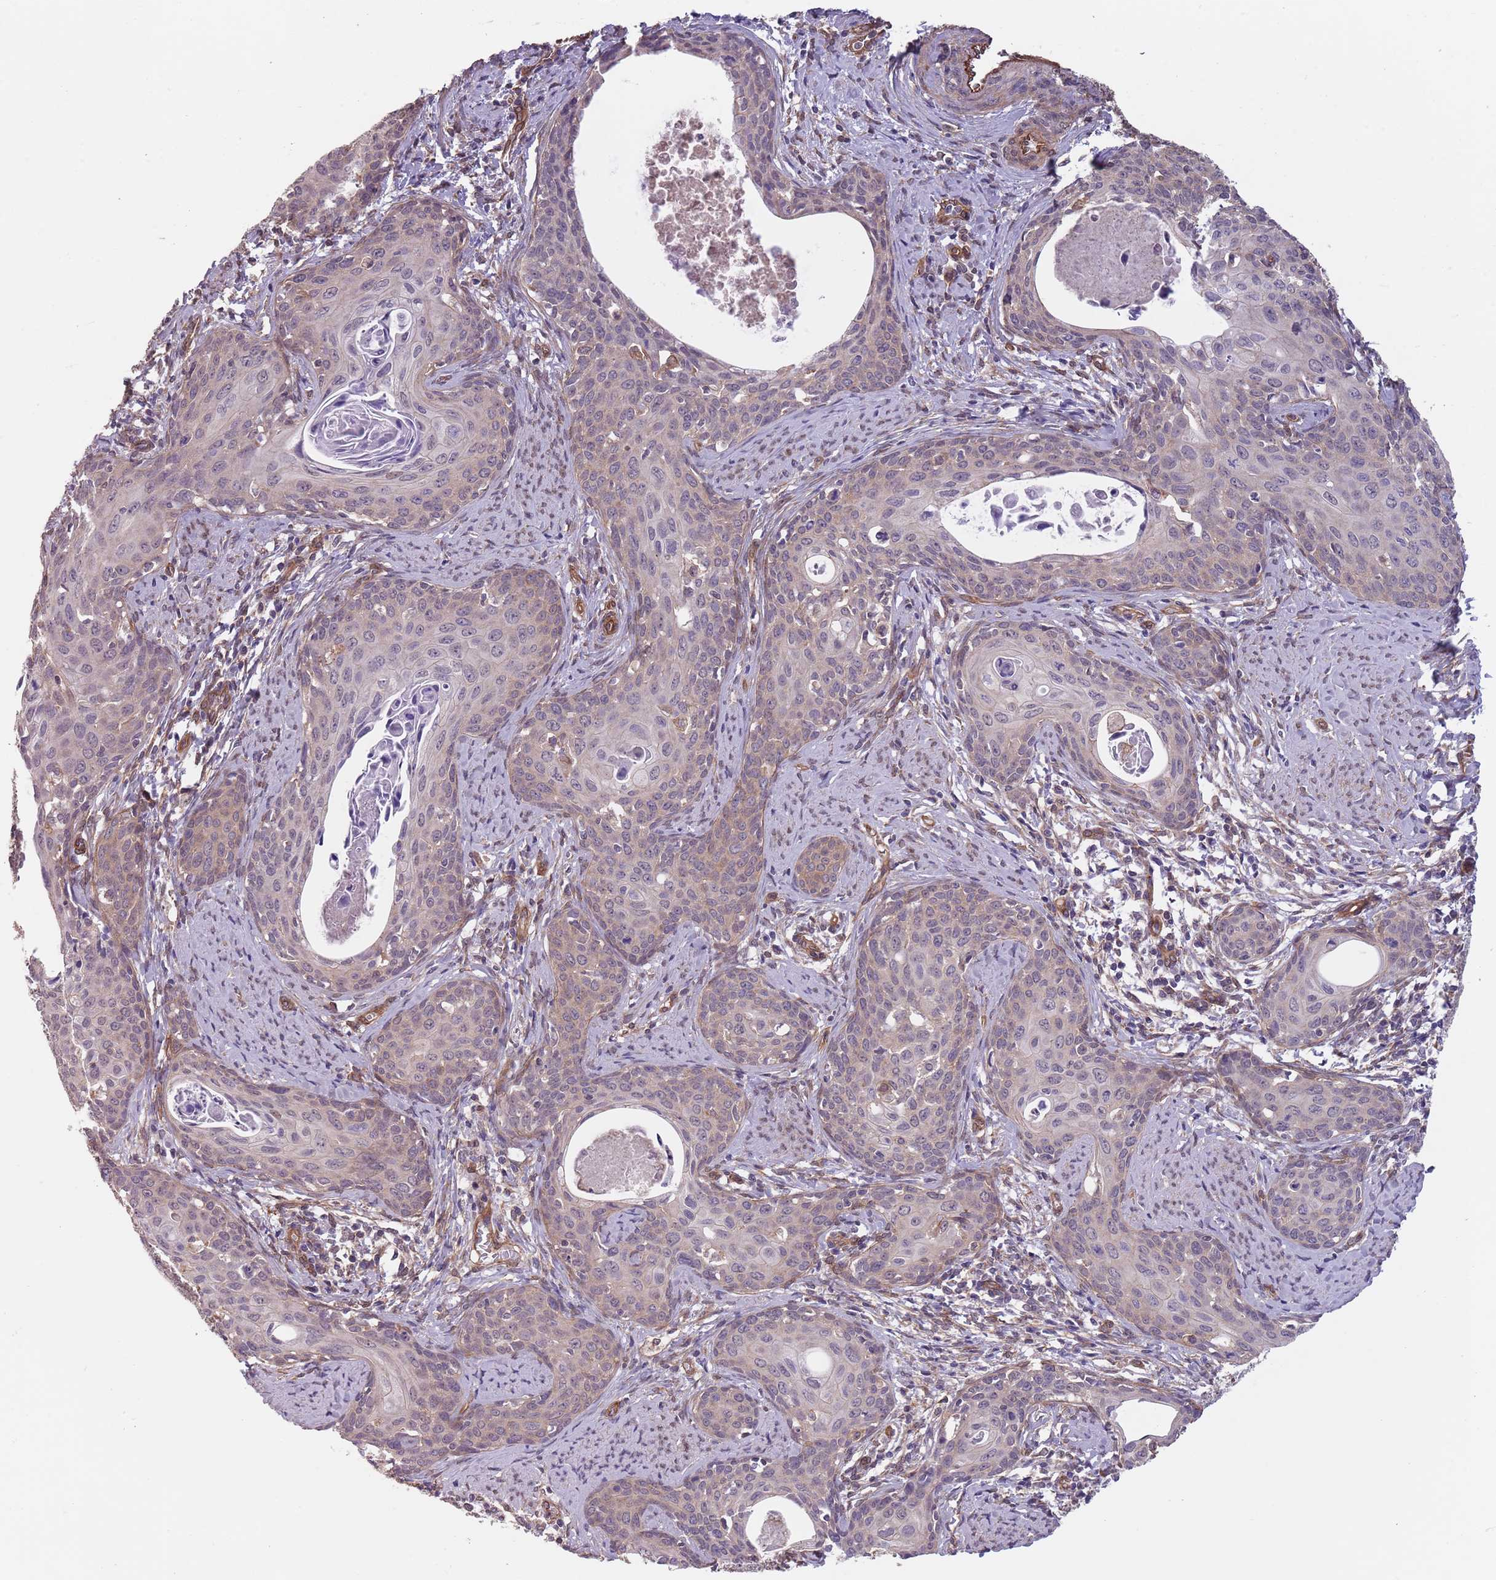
{"staining": {"intensity": "weak", "quantity": "25%-75%", "location": "cytoplasmic/membranous"}, "tissue": "cervical cancer", "cell_type": "Tumor cells", "image_type": "cancer", "snomed": [{"axis": "morphology", "description": "Squamous cell carcinoma, NOS"}, {"axis": "topography", "description": "Cervix"}], "caption": "Tumor cells display low levels of weak cytoplasmic/membranous expression in approximately 25%-75% of cells in cervical cancer.", "gene": "CREBZF", "patient": {"sex": "female", "age": 46}}